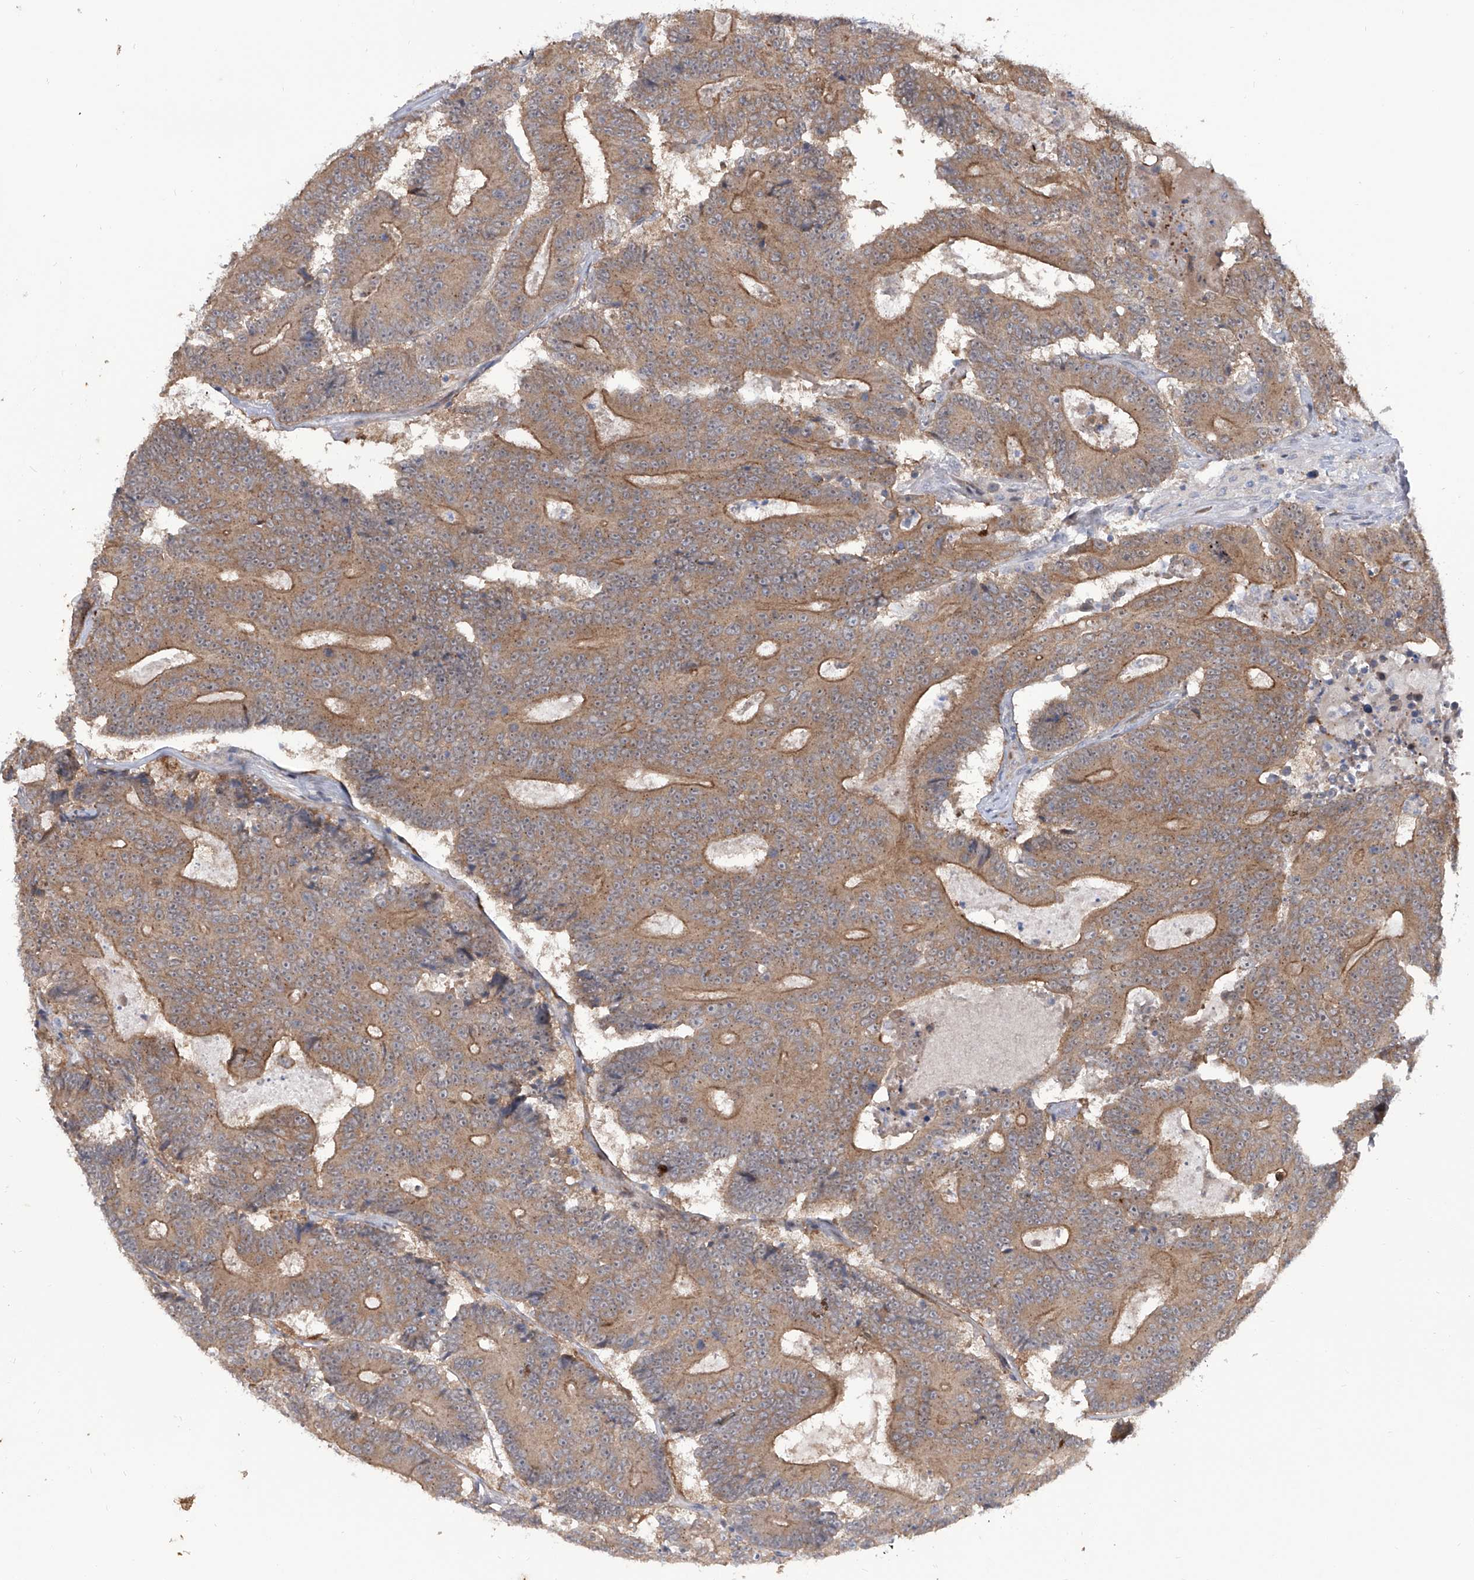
{"staining": {"intensity": "moderate", "quantity": ">75%", "location": "cytoplasmic/membranous"}, "tissue": "colorectal cancer", "cell_type": "Tumor cells", "image_type": "cancer", "snomed": [{"axis": "morphology", "description": "Adenocarcinoma, NOS"}, {"axis": "topography", "description": "Colon"}], "caption": "Immunohistochemical staining of human colorectal cancer (adenocarcinoma) demonstrates medium levels of moderate cytoplasmic/membranous protein positivity in approximately >75% of tumor cells.", "gene": "LRRC1", "patient": {"sex": "male", "age": 83}}